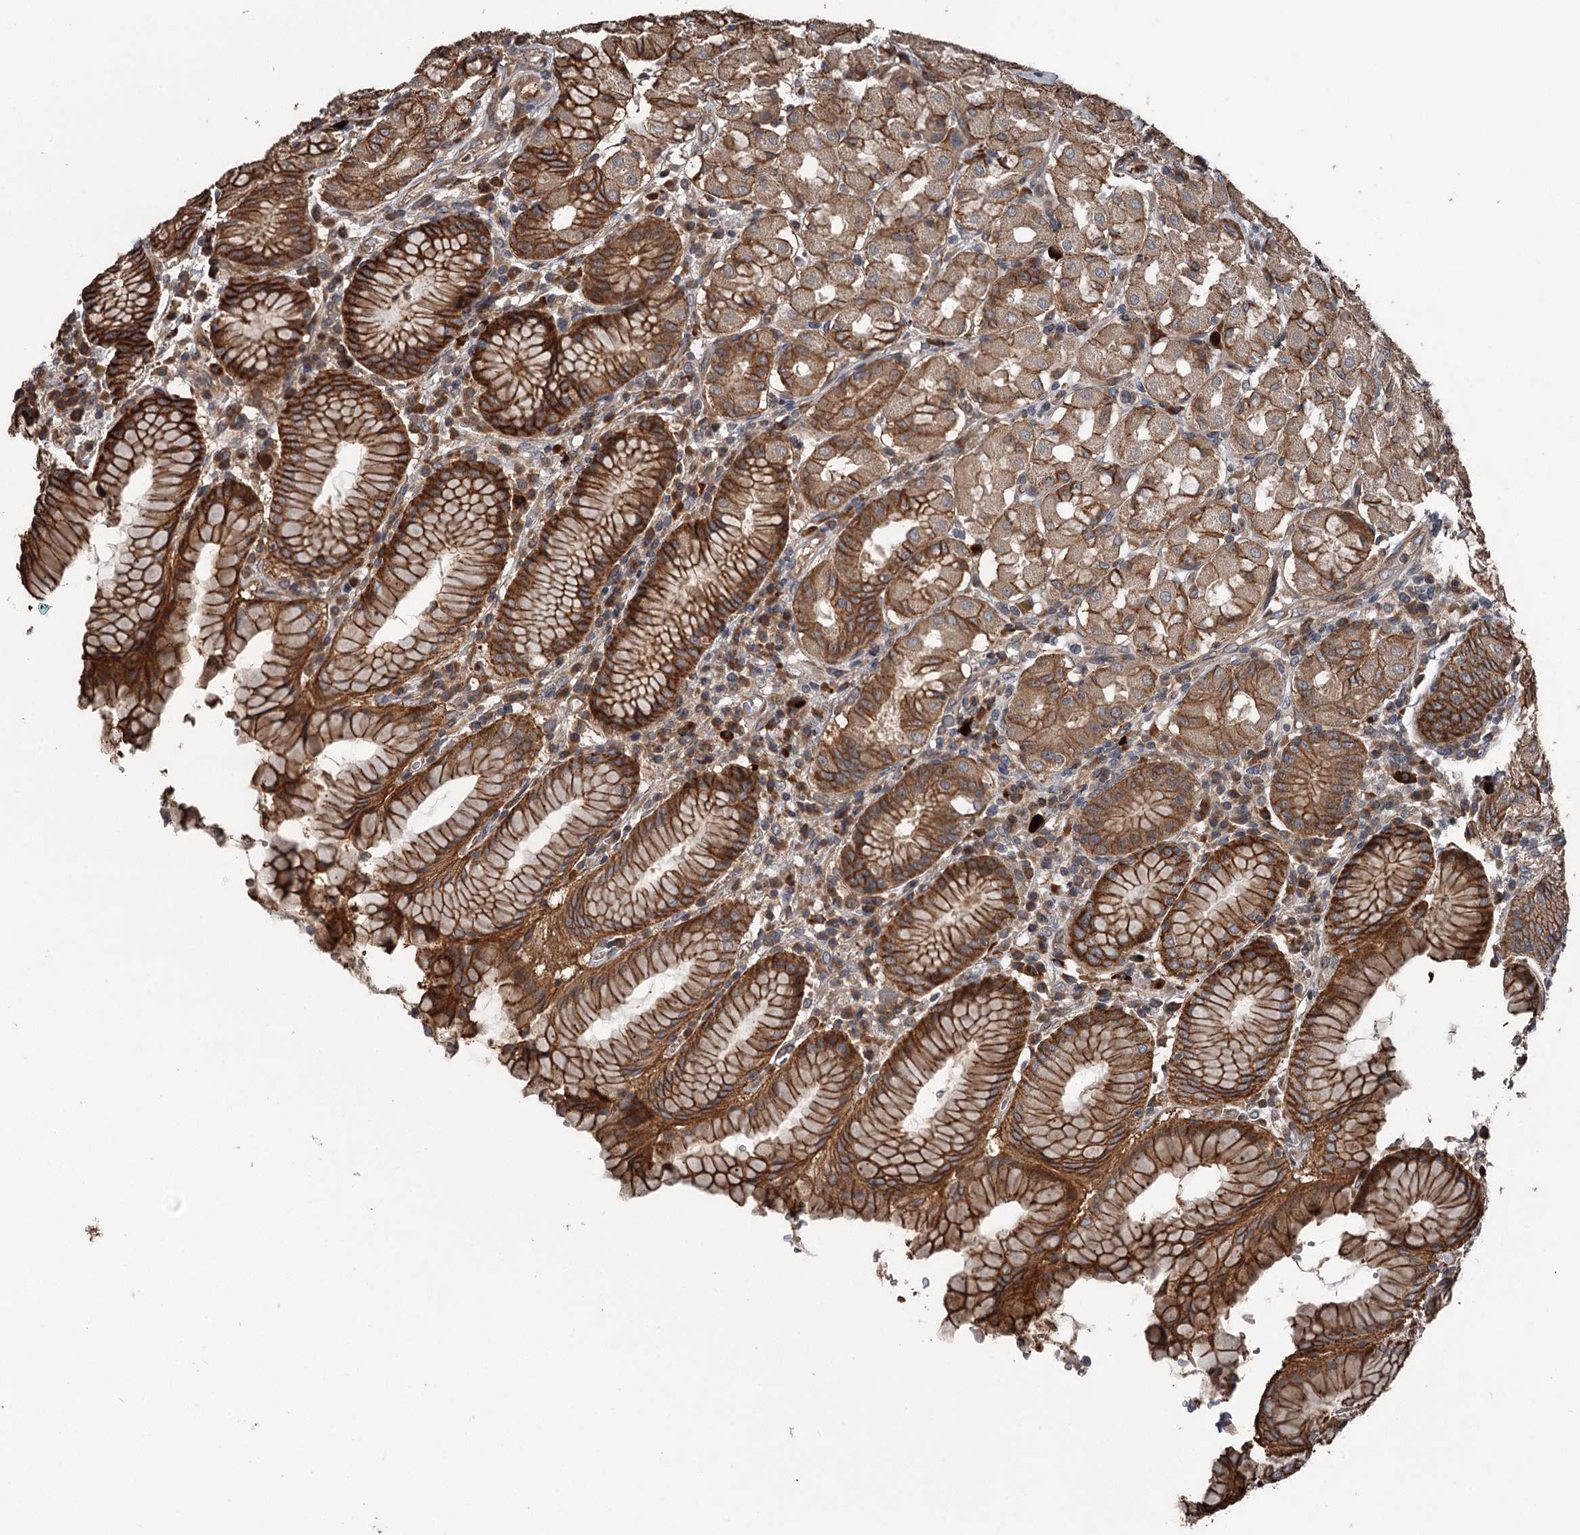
{"staining": {"intensity": "strong", "quantity": "25%-75%", "location": "cytoplasmic/membranous"}, "tissue": "stomach", "cell_type": "Glandular cells", "image_type": "normal", "snomed": [{"axis": "morphology", "description": "Normal tissue, NOS"}, {"axis": "topography", "description": "Stomach"}, {"axis": "topography", "description": "Stomach, lower"}], "caption": "Stomach stained with DAB immunohistochemistry (IHC) displays high levels of strong cytoplasmic/membranous expression in approximately 25%-75% of glandular cells.", "gene": "RAB21", "patient": {"sex": "female", "age": 56}}